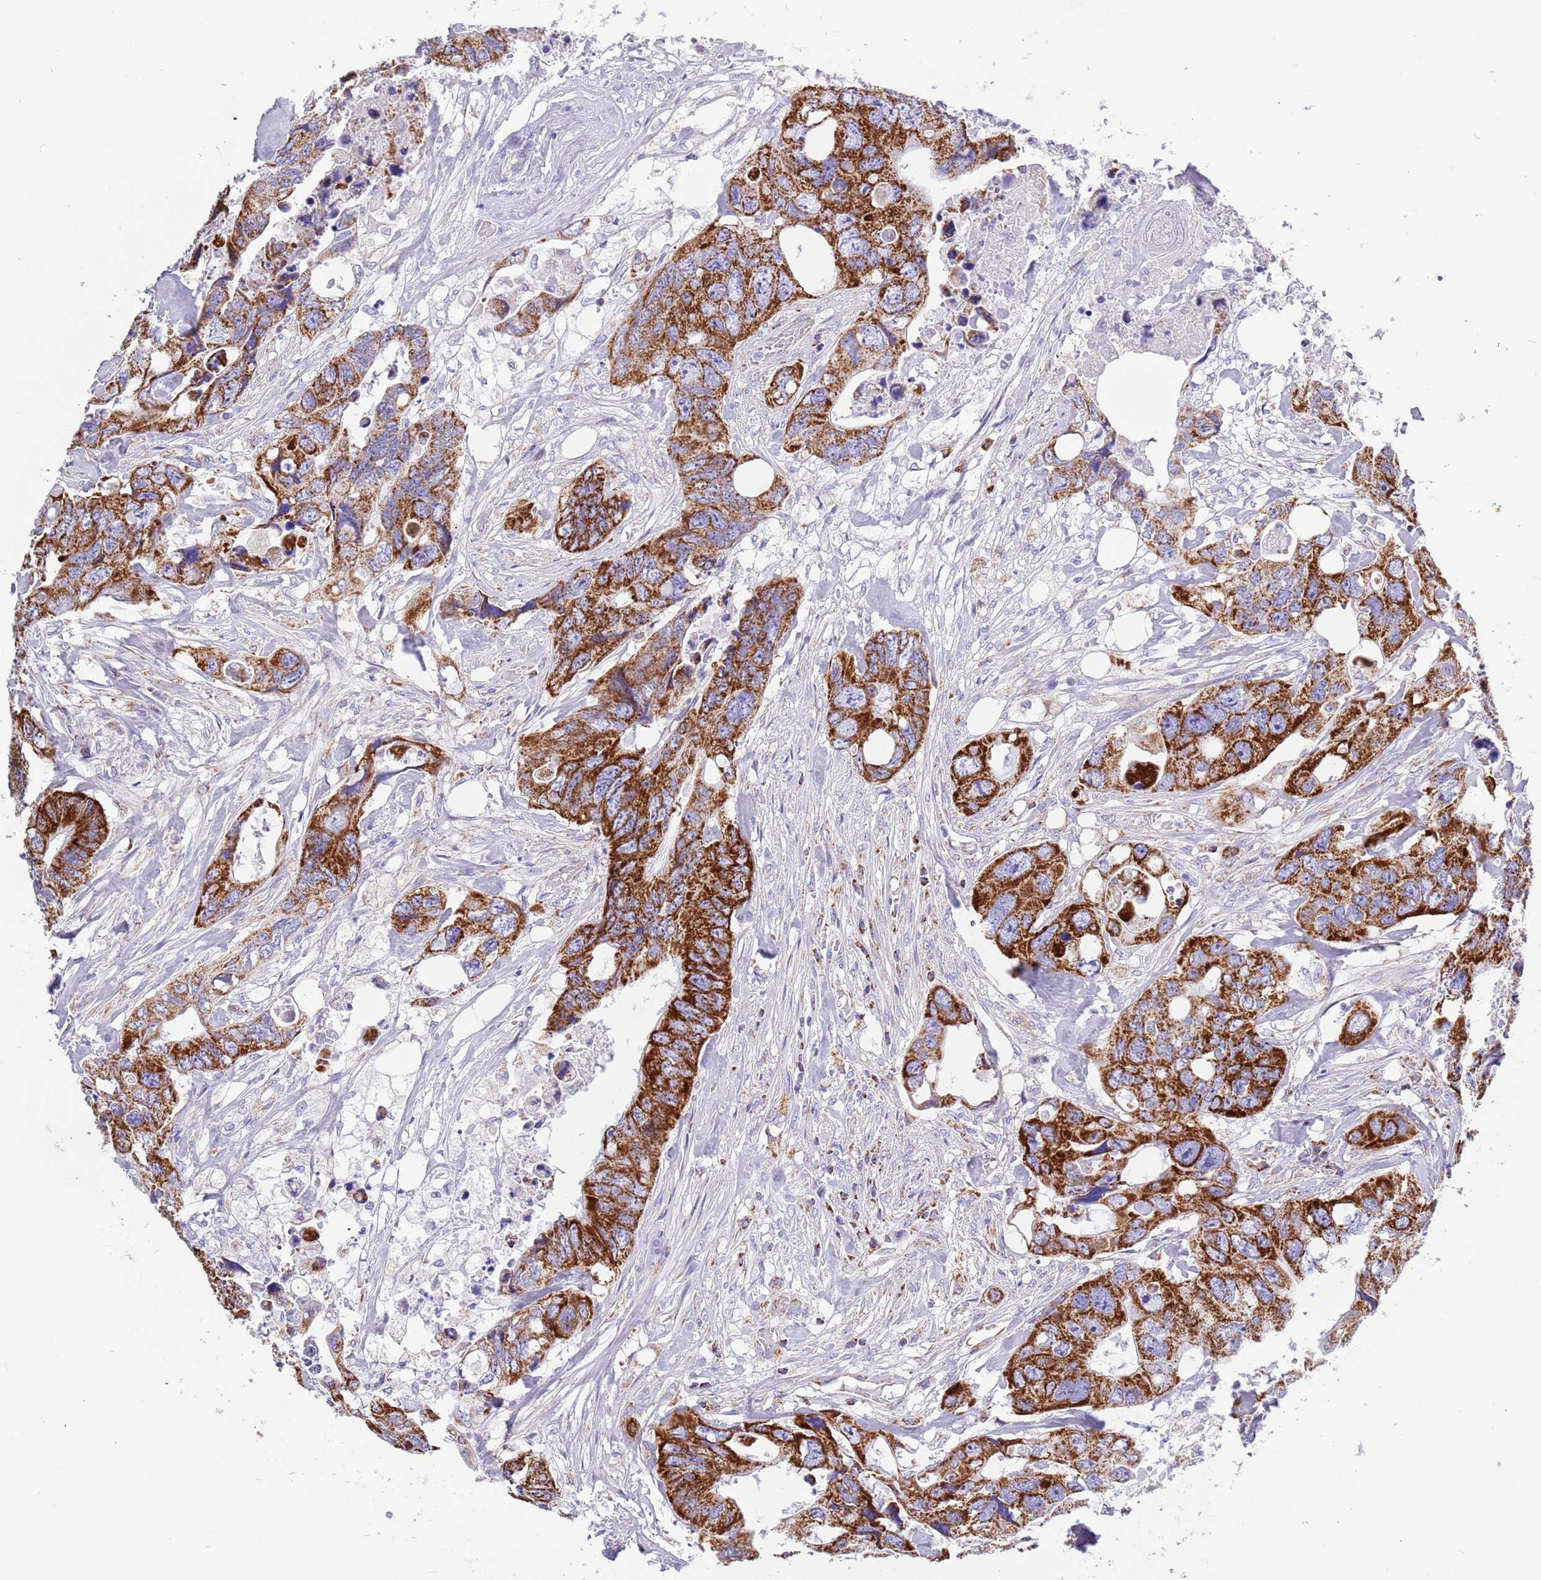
{"staining": {"intensity": "strong", "quantity": ">75%", "location": "cytoplasmic/membranous"}, "tissue": "colorectal cancer", "cell_type": "Tumor cells", "image_type": "cancer", "snomed": [{"axis": "morphology", "description": "Adenocarcinoma, NOS"}, {"axis": "topography", "description": "Rectum"}], "caption": "About >75% of tumor cells in human colorectal cancer show strong cytoplasmic/membranous protein positivity as visualized by brown immunohistochemical staining.", "gene": "SUCLG2", "patient": {"sex": "male", "age": 57}}